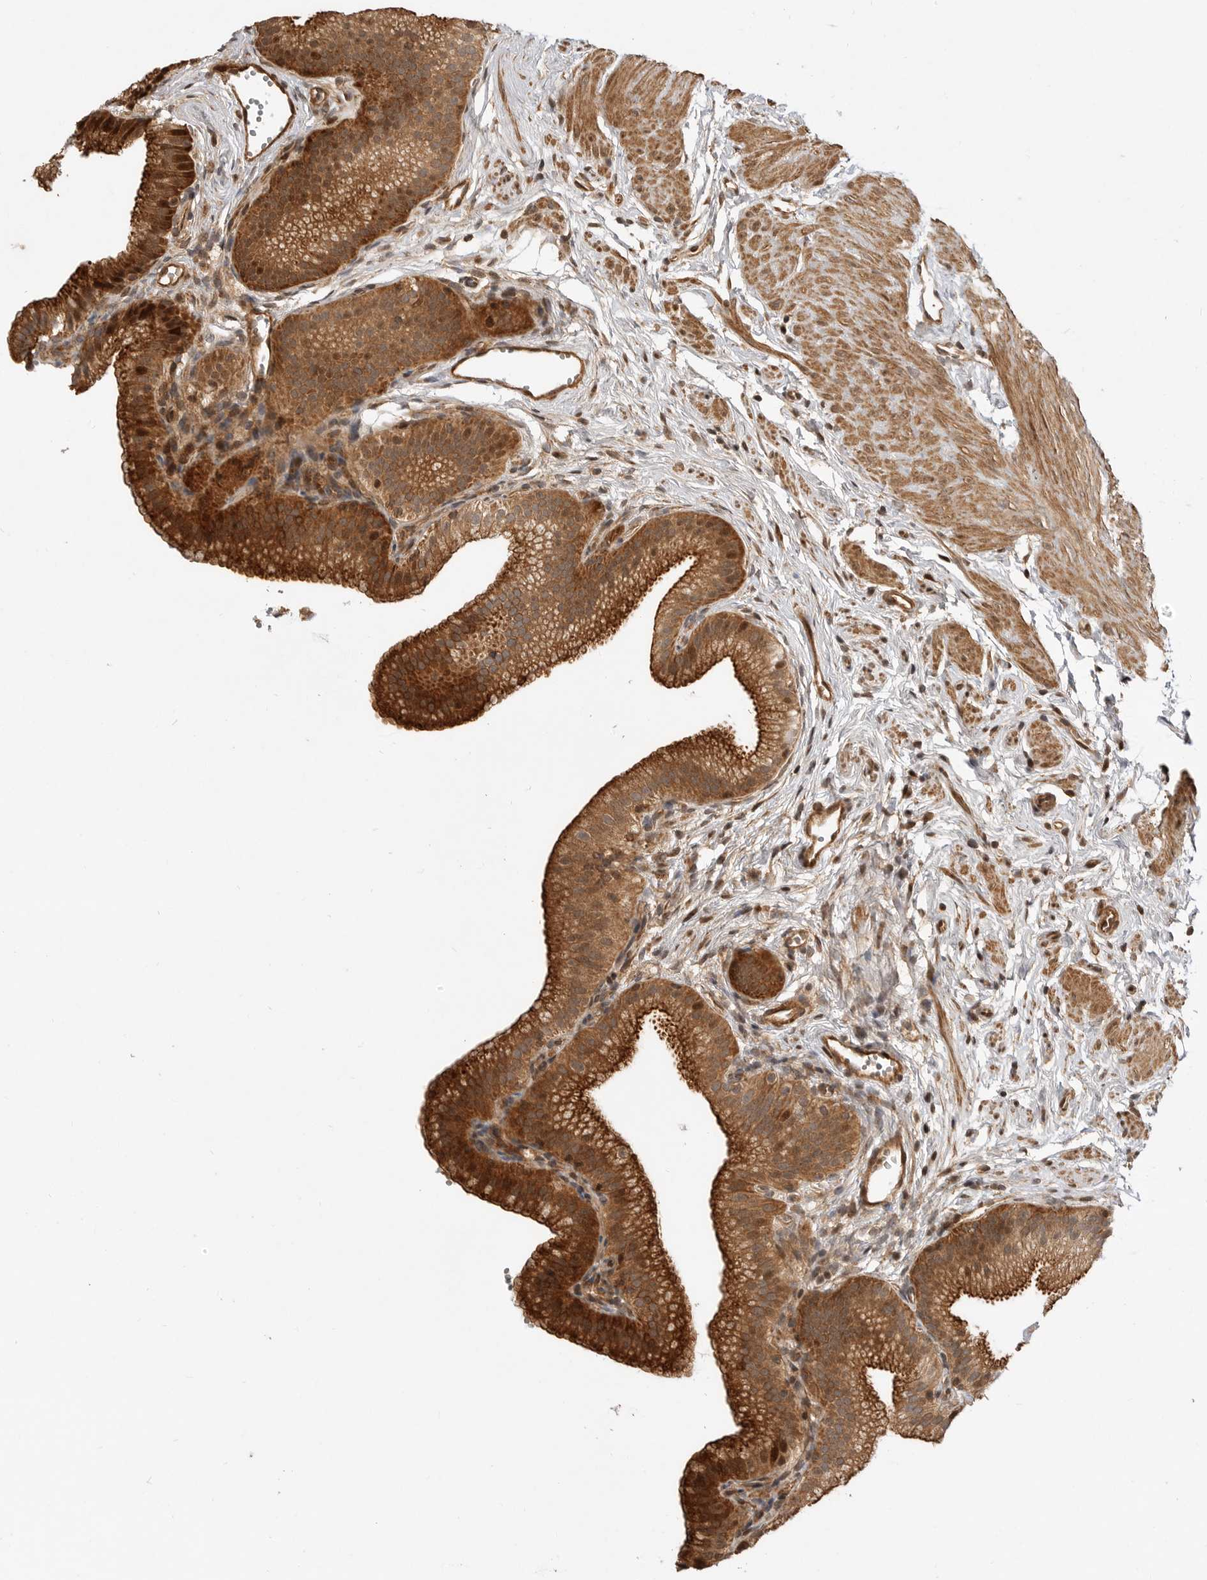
{"staining": {"intensity": "strong", "quantity": ">75%", "location": "cytoplasmic/membranous"}, "tissue": "gallbladder", "cell_type": "Glandular cells", "image_type": "normal", "snomed": [{"axis": "morphology", "description": "Normal tissue, NOS"}, {"axis": "topography", "description": "Gallbladder"}, {"axis": "topography", "description": "Peripheral nerve tissue"}], "caption": "Immunohistochemistry (IHC) image of unremarkable gallbladder: human gallbladder stained using immunohistochemistry (IHC) reveals high levels of strong protein expression localized specifically in the cytoplasmic/membranous of glandular cells, appearing as a cytoplasmic/membranous brown color.", "gene": "ADPRS", "patient": {"sex": "male", "age": 38}}